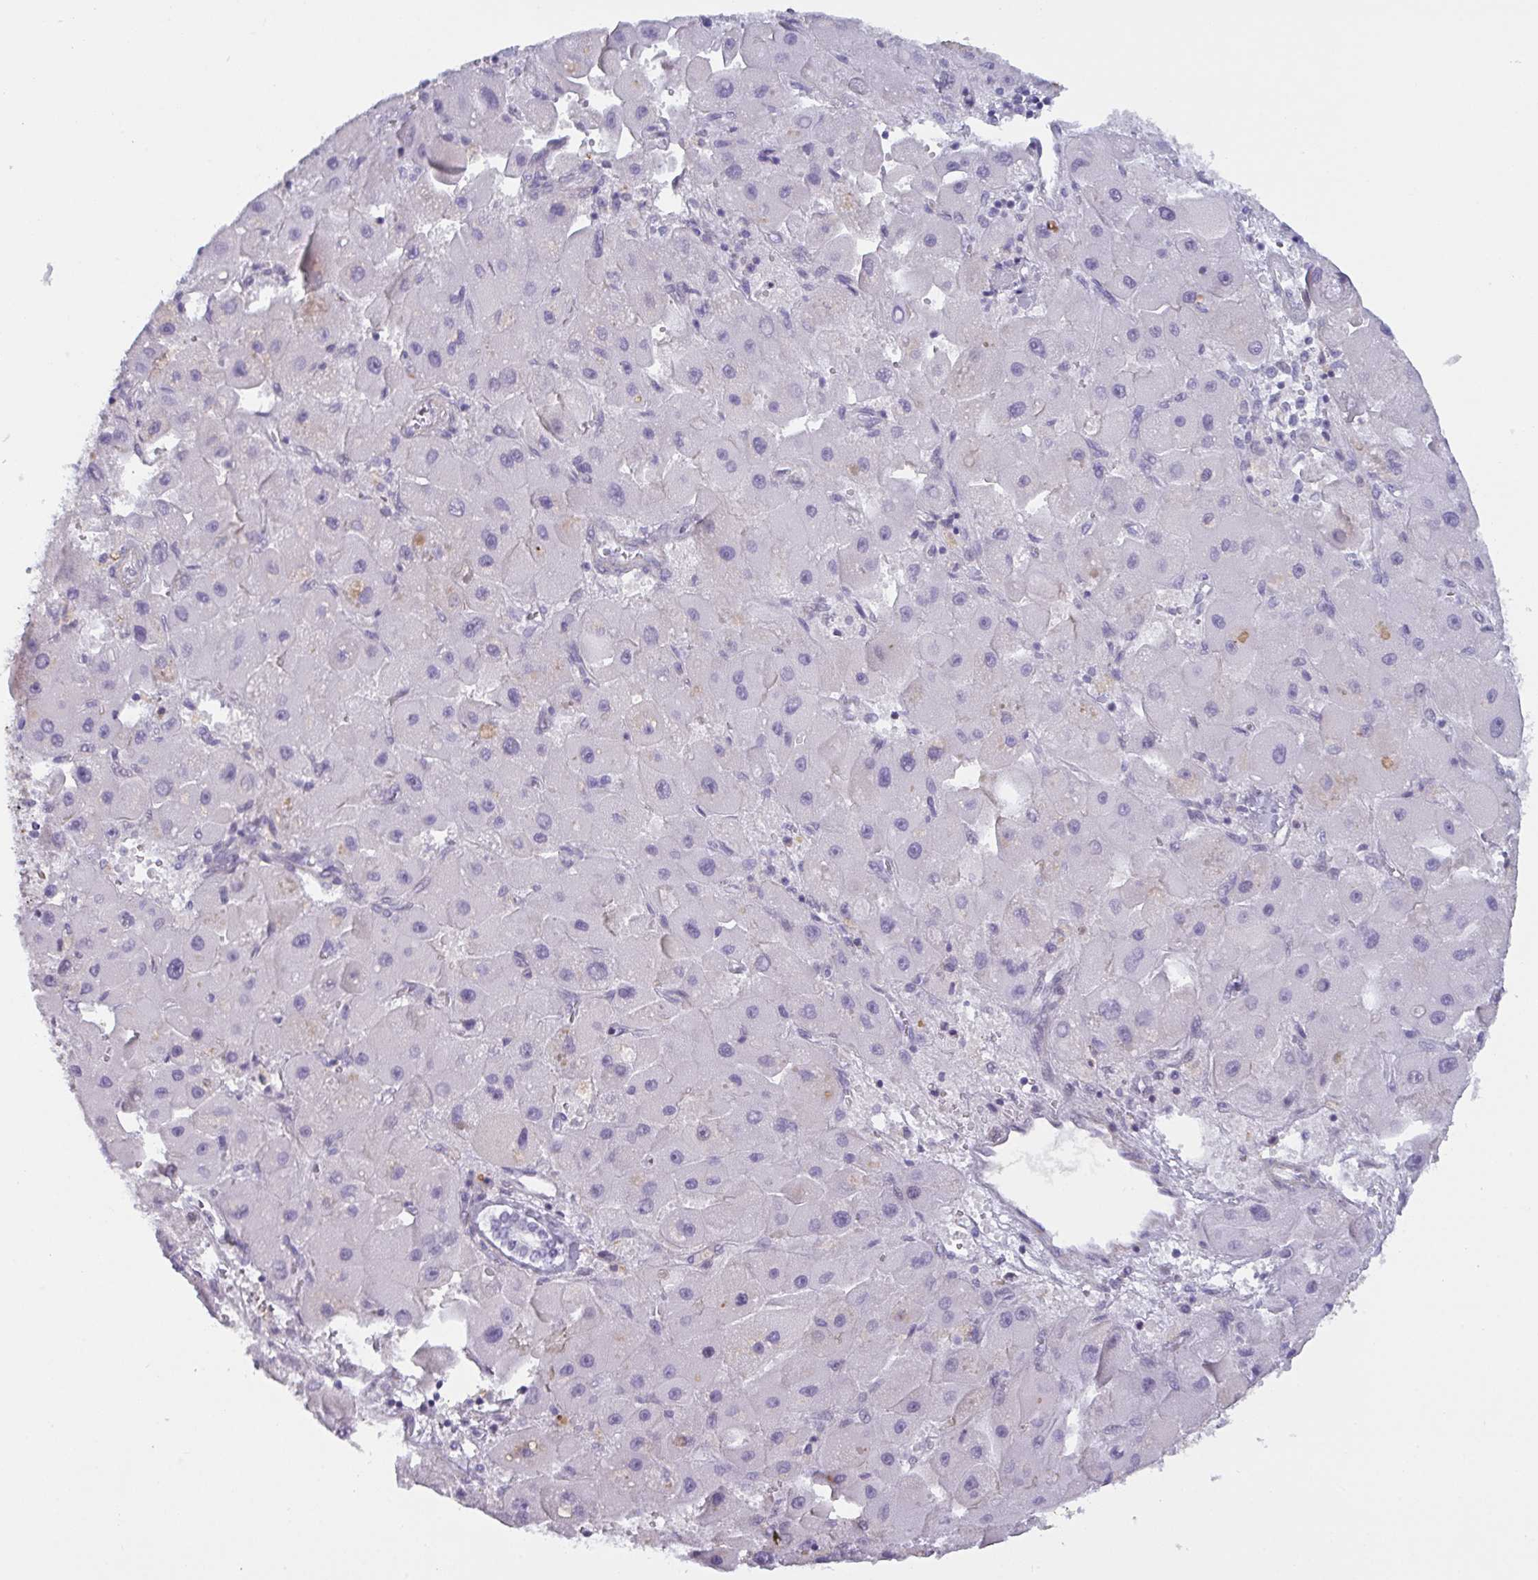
{"staining": {"intensity": "negative", "quantity": "none", "location": "none"}, "tissue": "liver cancer", "cell_type": "Tumor cells", "image_type": "cancer", "snomed": [{"axis": "morphology", "description": "Carcinoma, Hepatocellular, NOS"}, {"axis": "topography", "description": "Liver"}], "caption": "Immunohistochemistry micrograph of neoplastic tissue: human hepatocellular carcinoma (liver) stained with DAB demonstrates no significant protein staining in tumor cells.", "gene": "OR5P3", "patient": {"sex": "male", "age": 24}}